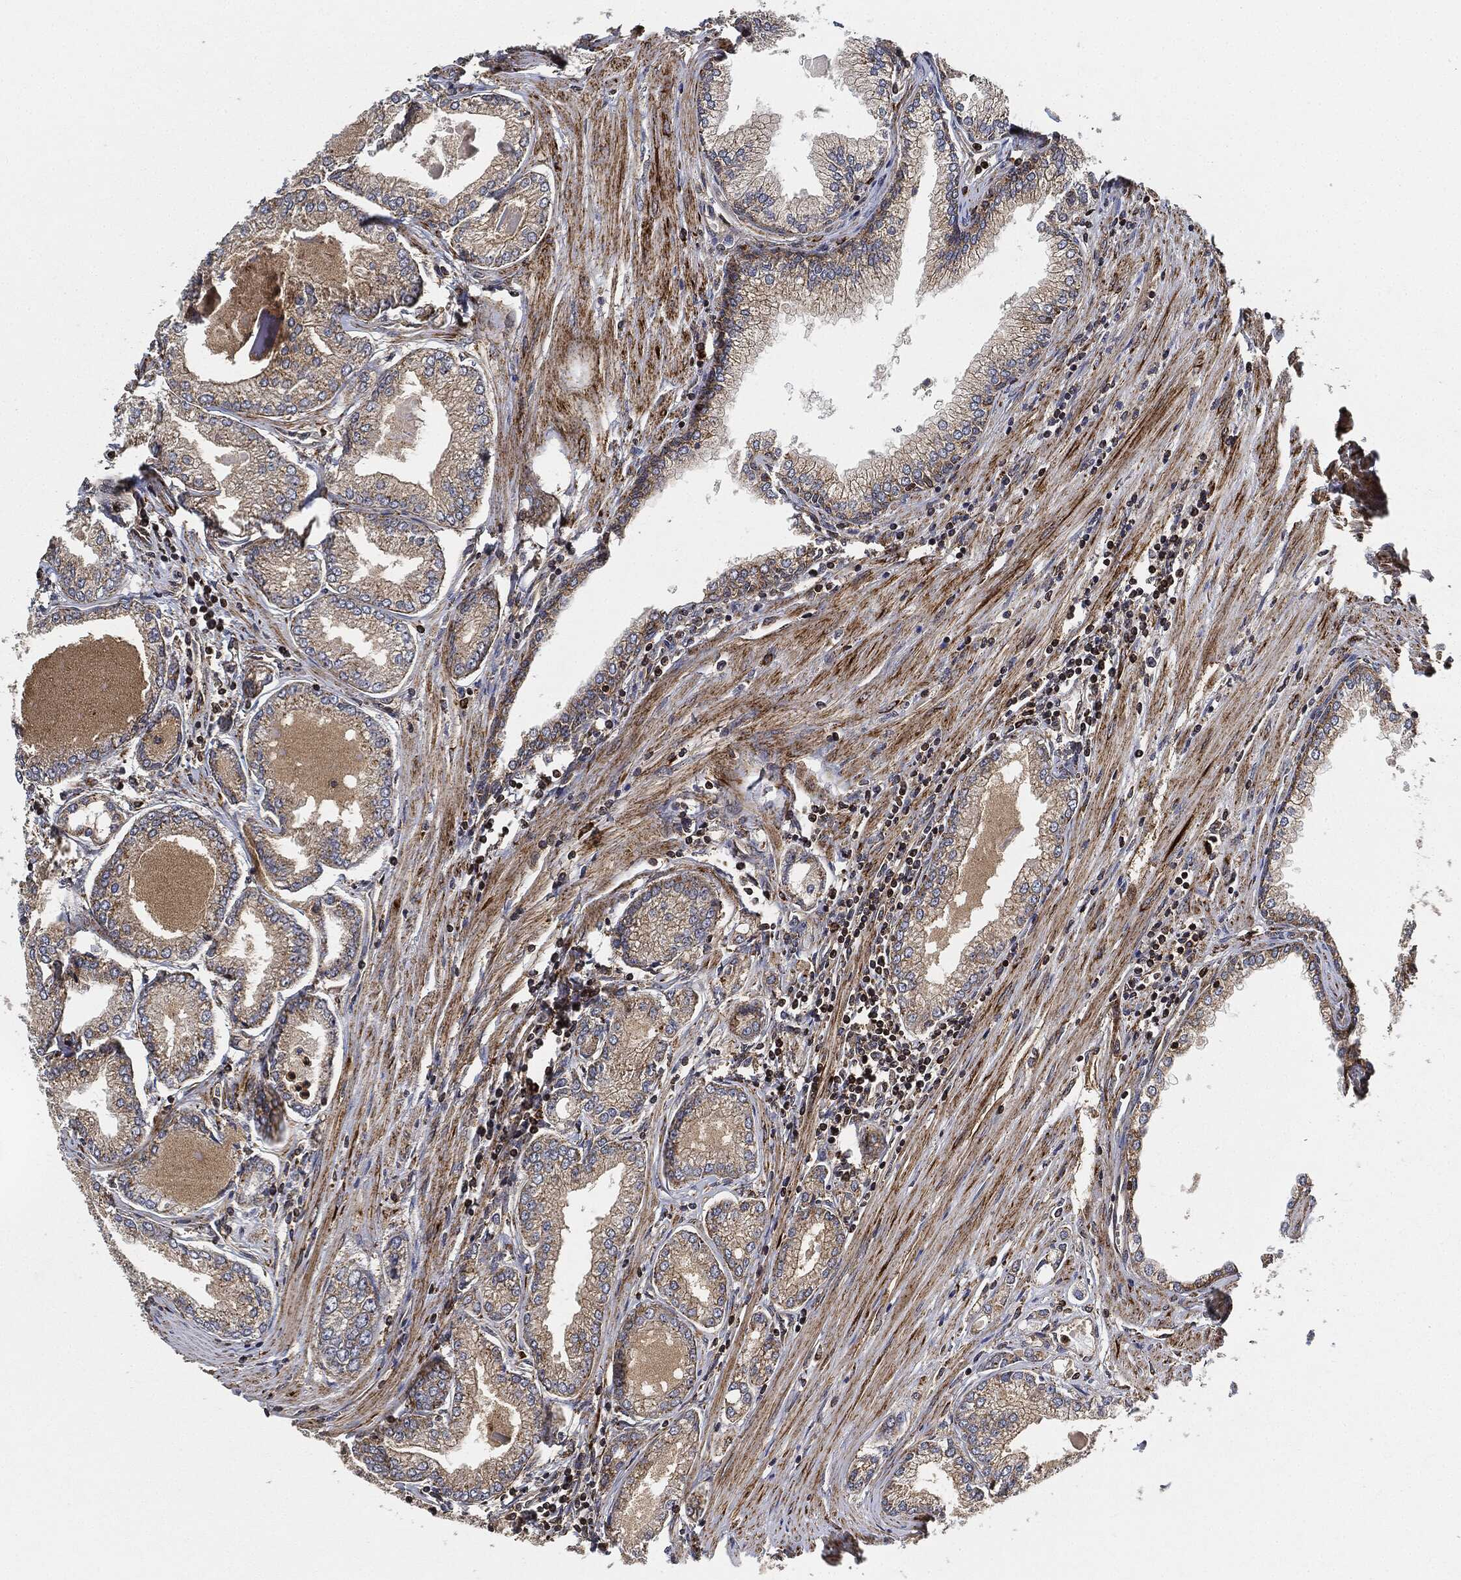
{"staining": {"intensity": "moderate", "quantity": "25%-75%", "location": "cytoplasmic/membranous"}, "tissue": "prostate cancer", "cell_type": "Tumor cells", "image_type": "cancer", "snomed": [{"axis": "morphology", "description": "Adenocarcinoma, Low grade"}, {"axis": "topography", "description": "Prostate"}], "caption": "Moderate cytoplasmic/membranous positivity is present in approximately 25%-75% of tumor cells in prostate cancer (low-grade adenocarcinoma).", "gene": "MAP3K3", "patient": {"sex": "male", "age": 72}}